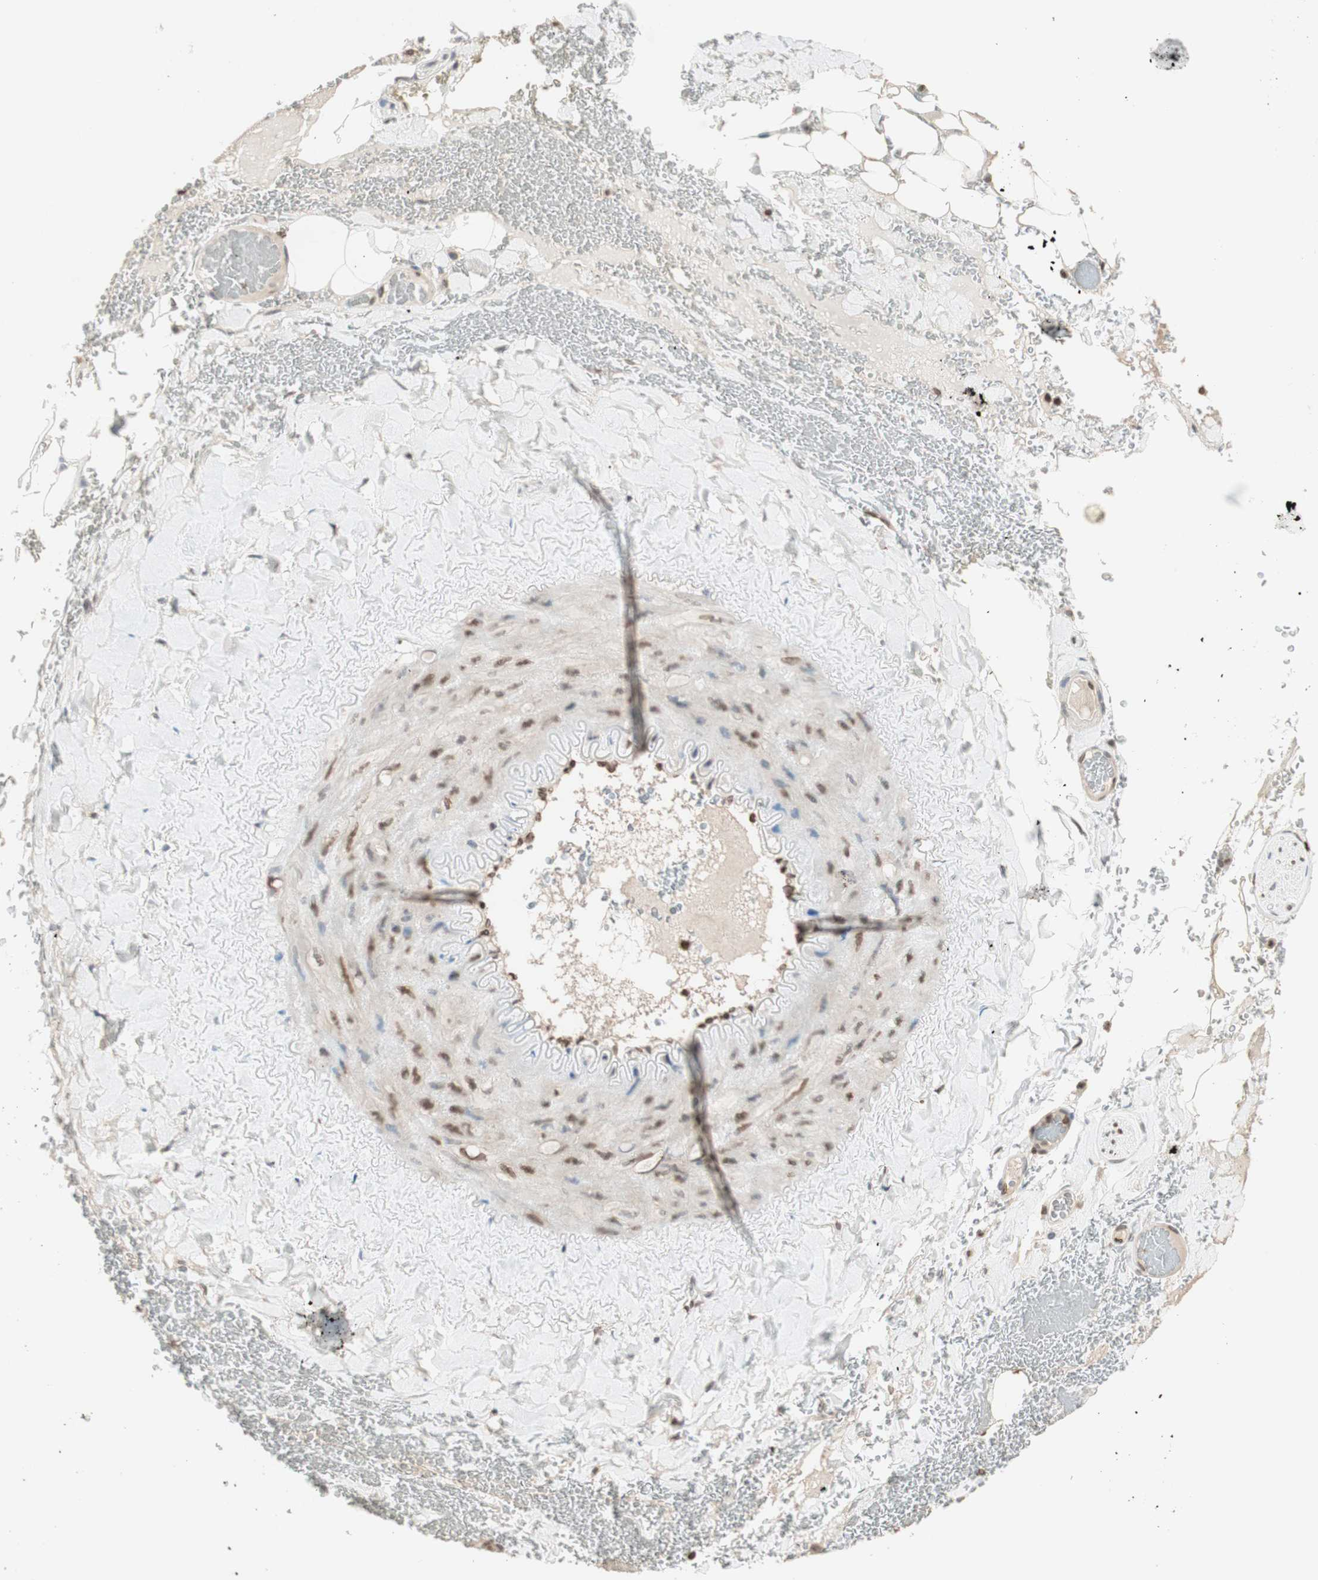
{"staining": {"intensity": "negative", "quantity": "none", "location": "none"}, "tissue": "adipose tissue", "cell_type": "Adipocytes", "image_type": "normal", "snomed": [{"axis": "morphology", "description": "Normal tissue, NOS"}, {"axis": "topography", "description": "Peripheral nerve tissue"}], "caption": "IHC micrograph of normal adipose tissue: human adipose tissue stained with DAB demonstrates no significant protein expression in adipocytes.", "gene": "TMPO", "patient": {"sex": "male", "age": 70}}